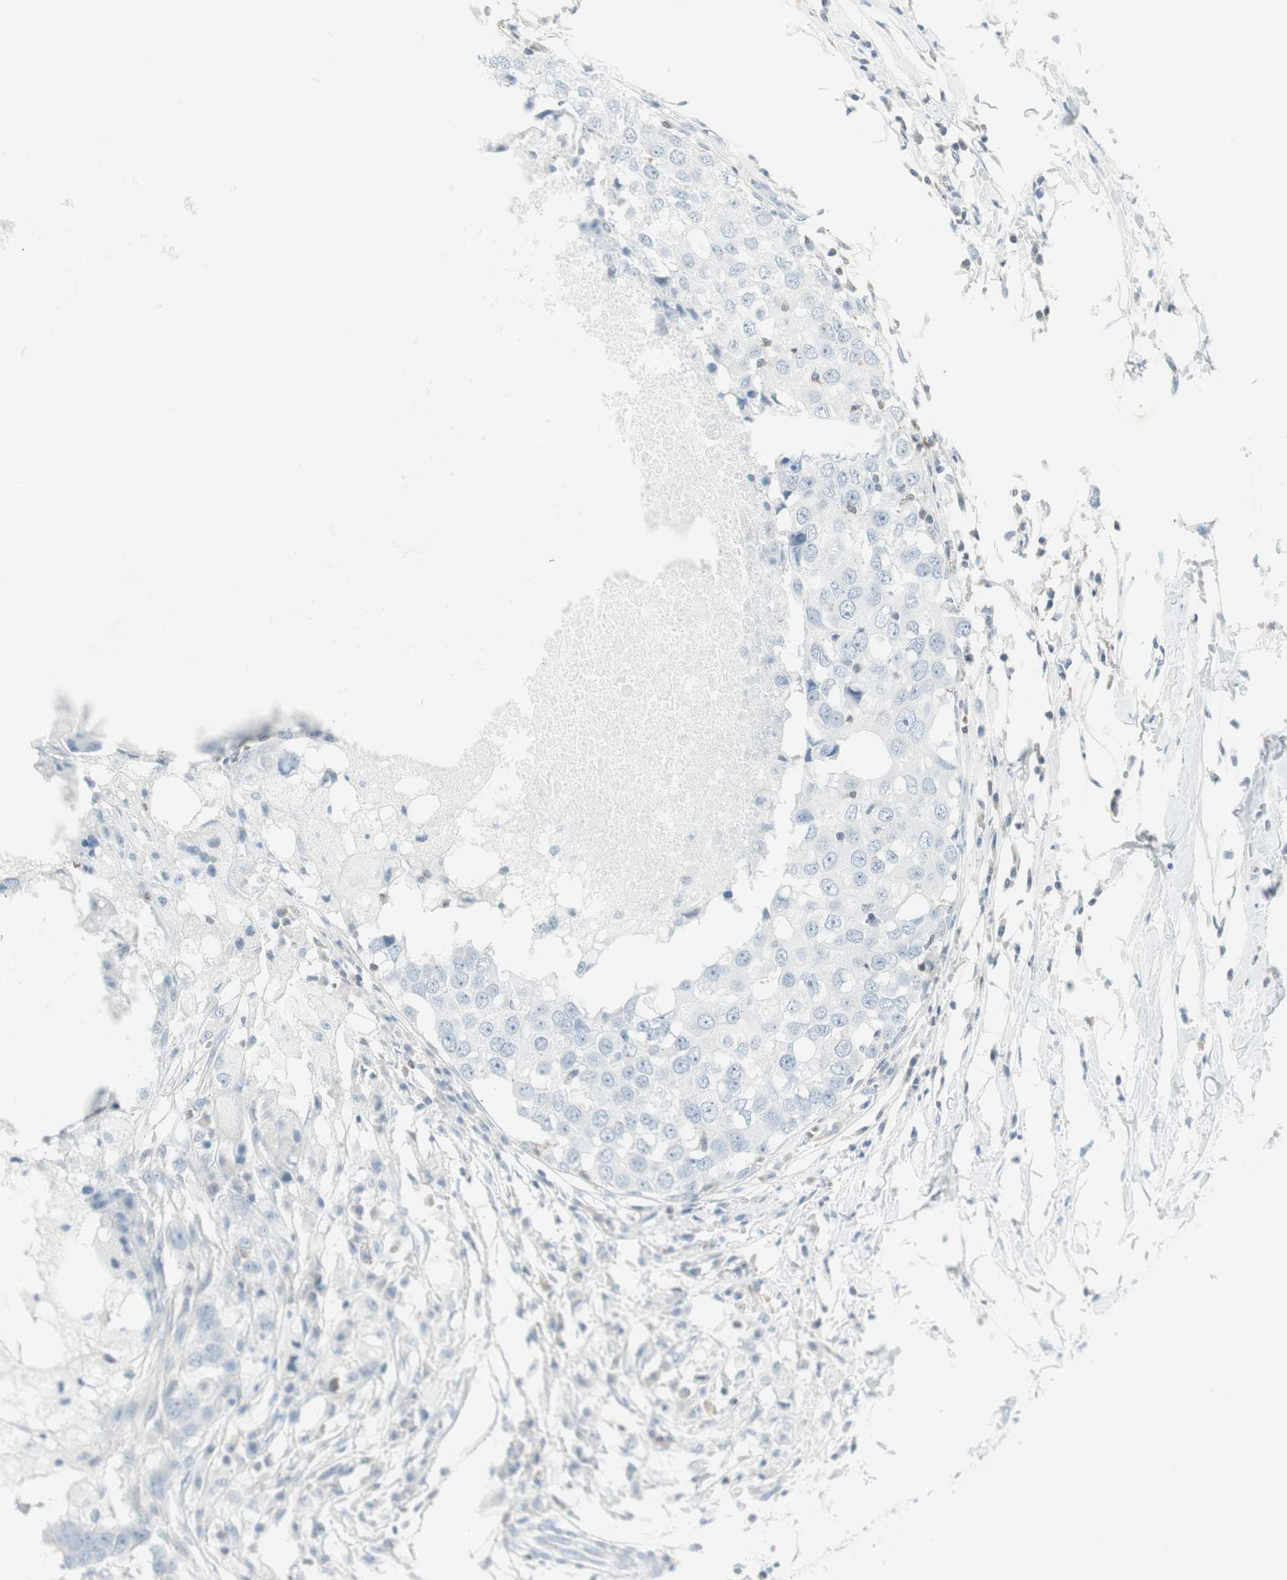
{"staining": {"intensity": "negative", "quantity": "none", "location": "none"}, "tissue": "breast cancer", "cell_type": "Tumor cells", "image_type": "cancer", "snomed": [{"axis": "morphology", "description": "Duct carcinoma"}, {"axis": "topography", "description": "Breast"}], "caption": "The micrograph displays no significant expression in tumor cells of breast intraductal carcinoma.", "gene": "MAP4K1", "patient": {"sex": "female", "age": 27}}